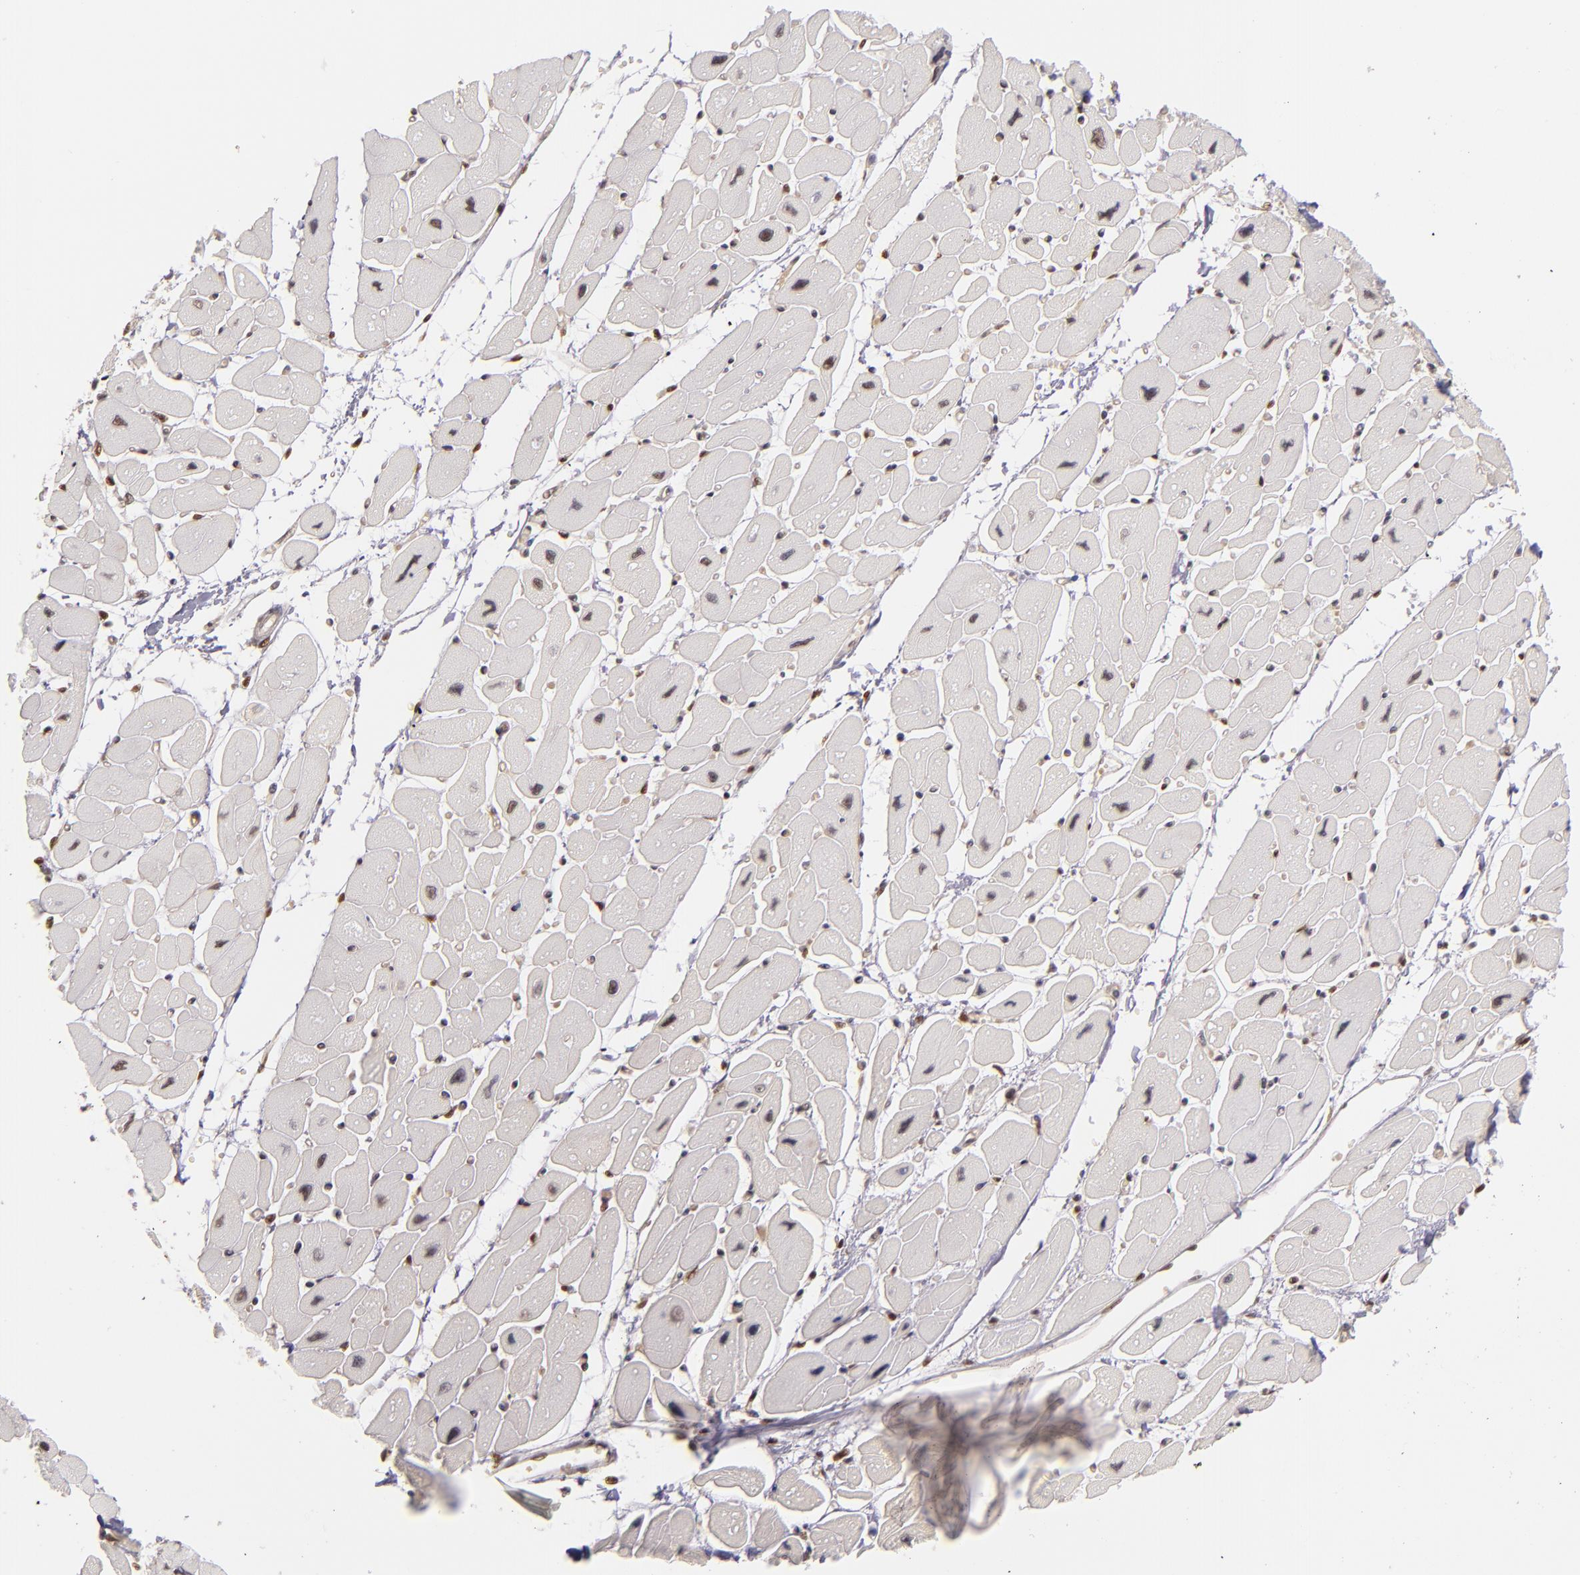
{"staining": {"intensity": "weak", "quantity": "25%-75%", "location": "nuclear"}, "tissue": "heart muscle", "cell_type": "Cardiomyocytes", "image_type": "normal", "snomed": [{"axis": "morphology", "description": "Normal tissue, NOS"}, {"axis": "topography", "description": "Heart"}], "caption": "Normal heart muscle displays weak nuclear staining in approximately 25%-75% of cardiomyocytes, visualized by immunohistochemistry. The protein of interest is stained brown, and the nuclei are stained in blue (DAB IHC with brightfield microscopy, high magnification).", "gene": "NCOR2", "patient": {"sex": "female", "age": 54}}